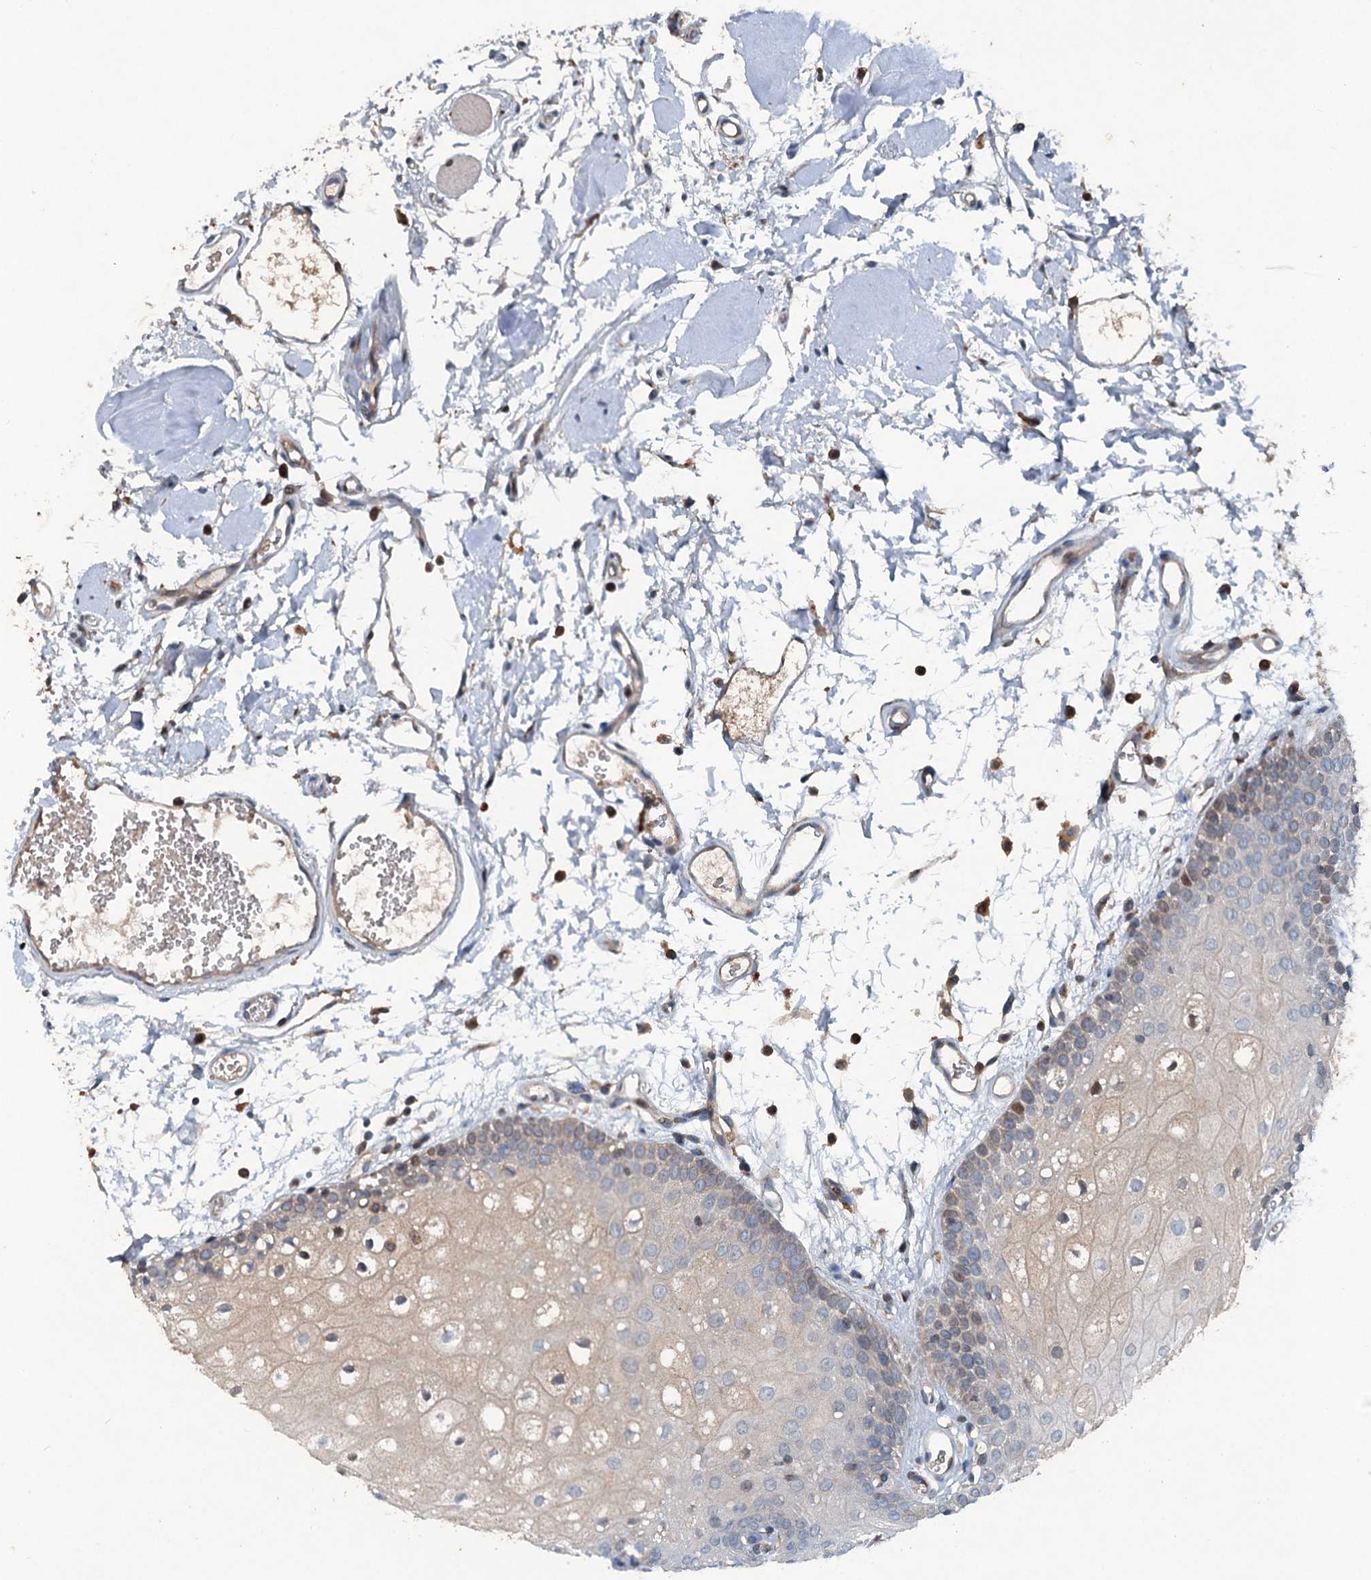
{"staining": {"intensity": "moderate", "quantity": "<25%", "location": "nuclear"}, "tissue": "oral mucosa", "cell_type": "Squamous epithelial cells", "image_type": "normal", "snomed": [{"axis": "morphology", "description": "Normal tissue, NOS"}, {"axis": "topography", "description": "Oral tissue"}, {"axis": "topography", "description": "Tounge, NOS"}], "caption": "High-power microscopy captured an immunohistochemistry histopathology image of unremarkable oral mucosa, revealing moderate nuclear staining in about <25% of squamous epithelial cells.", "gene": "TAPBPL", "patient": {"sex": "female", "age": 73}}